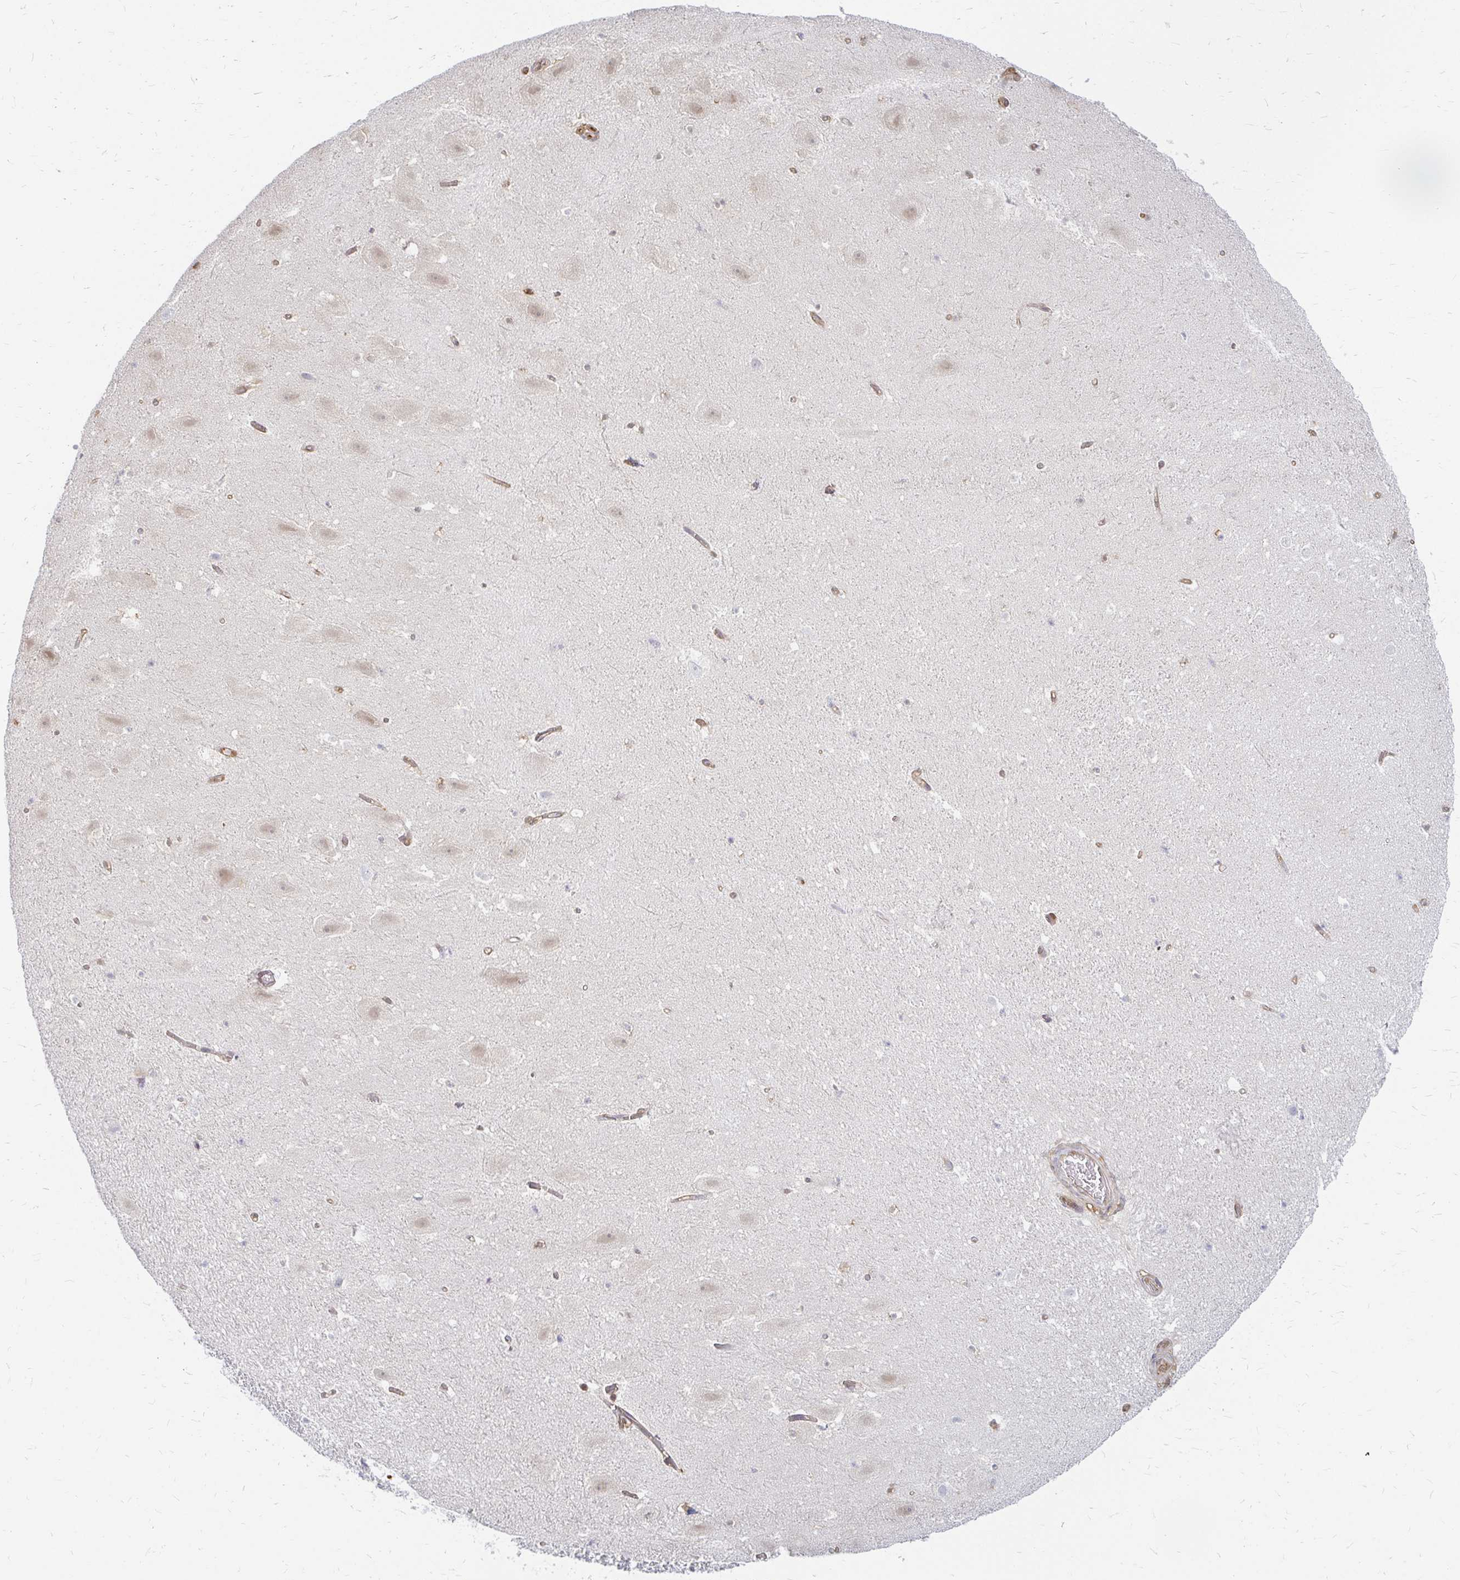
{"staining": {"intensity": "negative", "quantity": "none", "location": "none"}, "tissue": "hippocampus", "cell_type": "Glial cells", "image_type": "normal", "snomed": [{"axis": "morphology", "description": "Normal tissue, NOS"}, {"axis": "topography", "description": "Hippocampus"}], "caption": "Immunohistochemical staining of benign hippocampus shows no significant staining in glial cells. (IHC, brightfield microscopy, high magnification).", "gene": "CAST", "patient": {"sex": "female", "age": 42}}